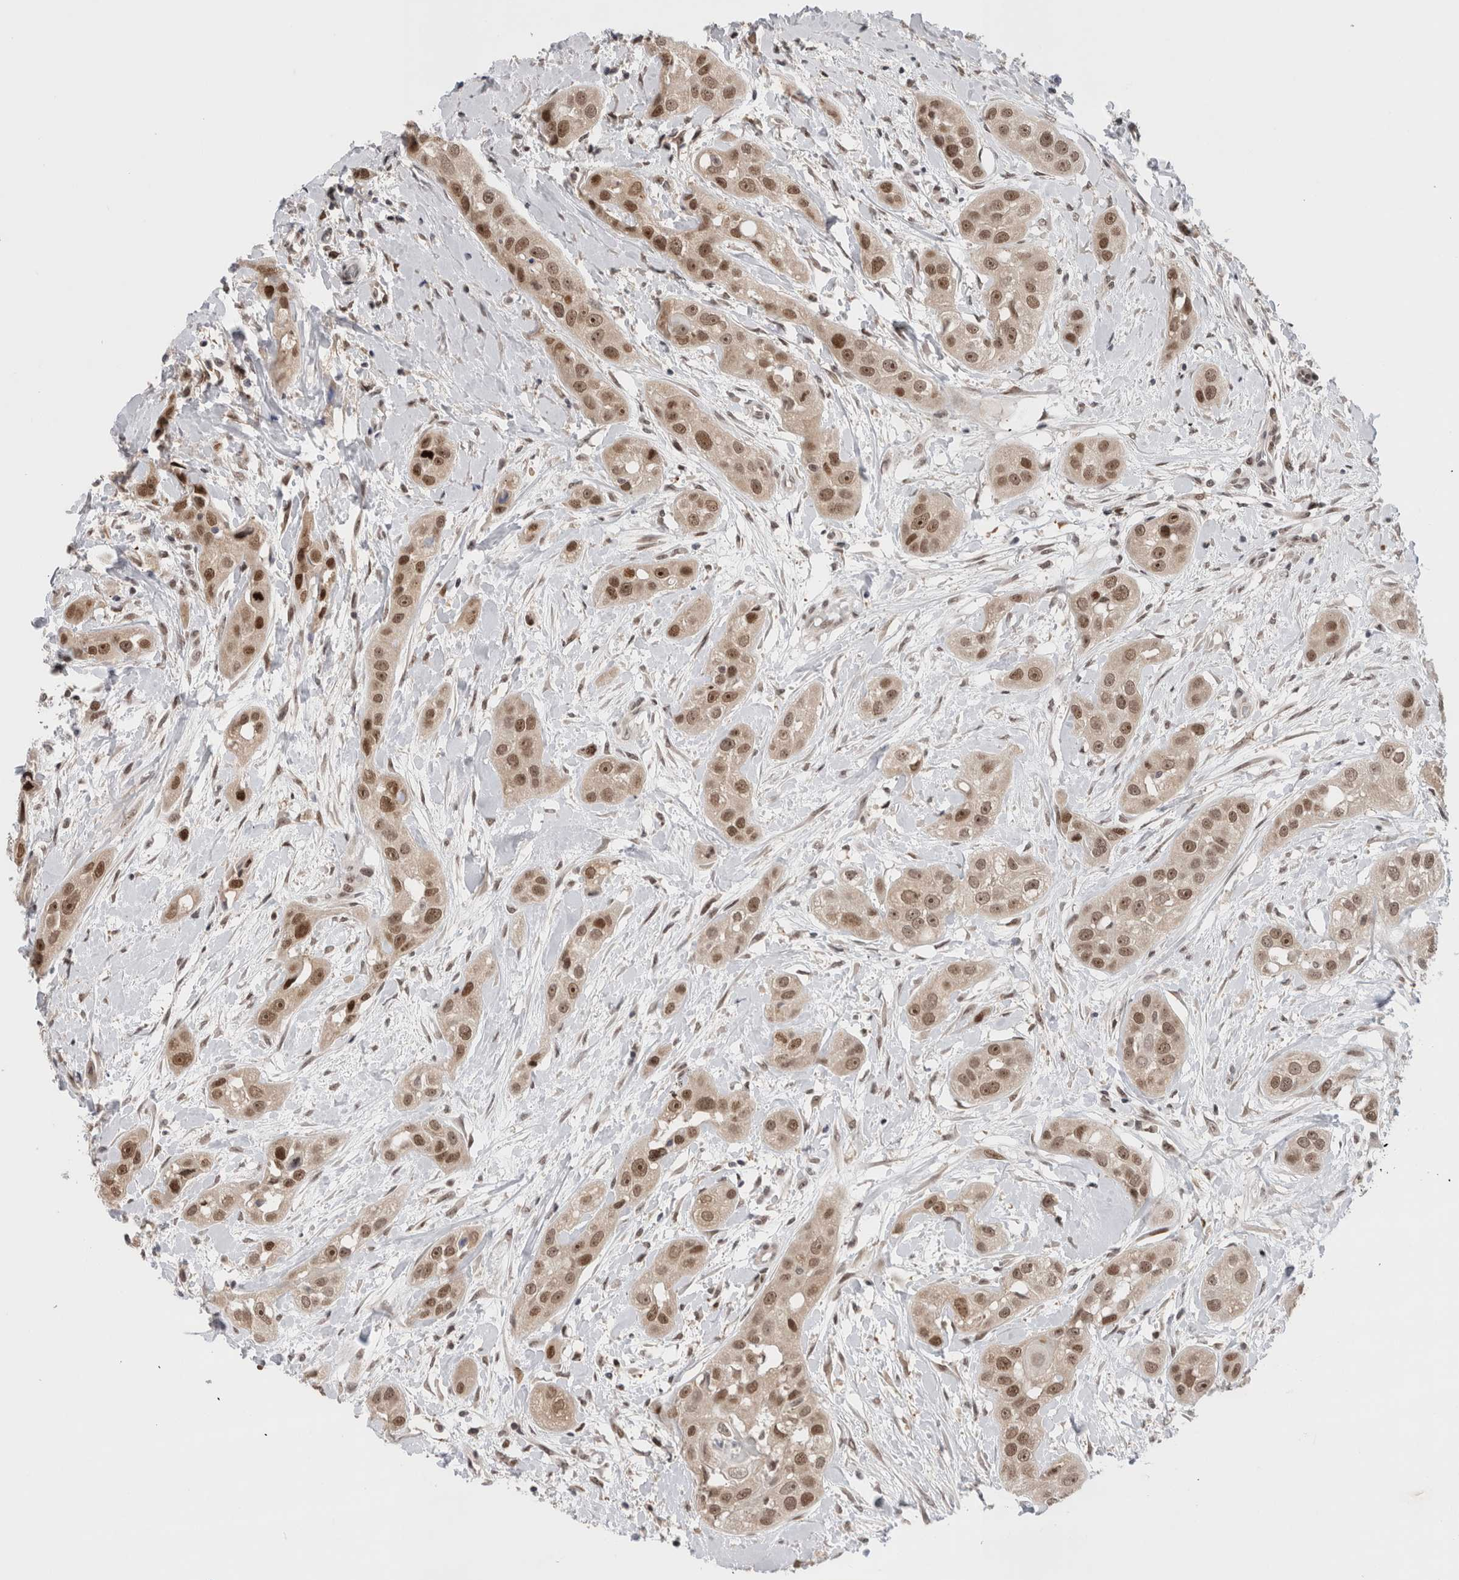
{"staining": {"intensity": "moderate", "quantity": ">75%", "location": "nuclear"}, "tissue": "head and neck cancer", "cell_type": "Tumor cells", "image_type": "cancer", "snomed": [{"axis": "morphology", "description": "Normal tissue, NOS"}, {"axis": "morphology", "description": "Squamous cell carcinoma, NOS"}, {"axis": "topography", "description": "Skeletal muscle"}, {"axis": "topography", "description": "Head-Neck"}], "caption": "Immunohistochemical staining of squamous cell carcinoma (head and neck) shows moderate nuclear protein expression in approximately >75% of tumor cells. The staining is performed using DAB brown chromogen to label protein expression. The nuclei are counter-stained blue using hematoxylin.", "gene": "ZNF521", "patient": {"sex": "male", "age": 51}}